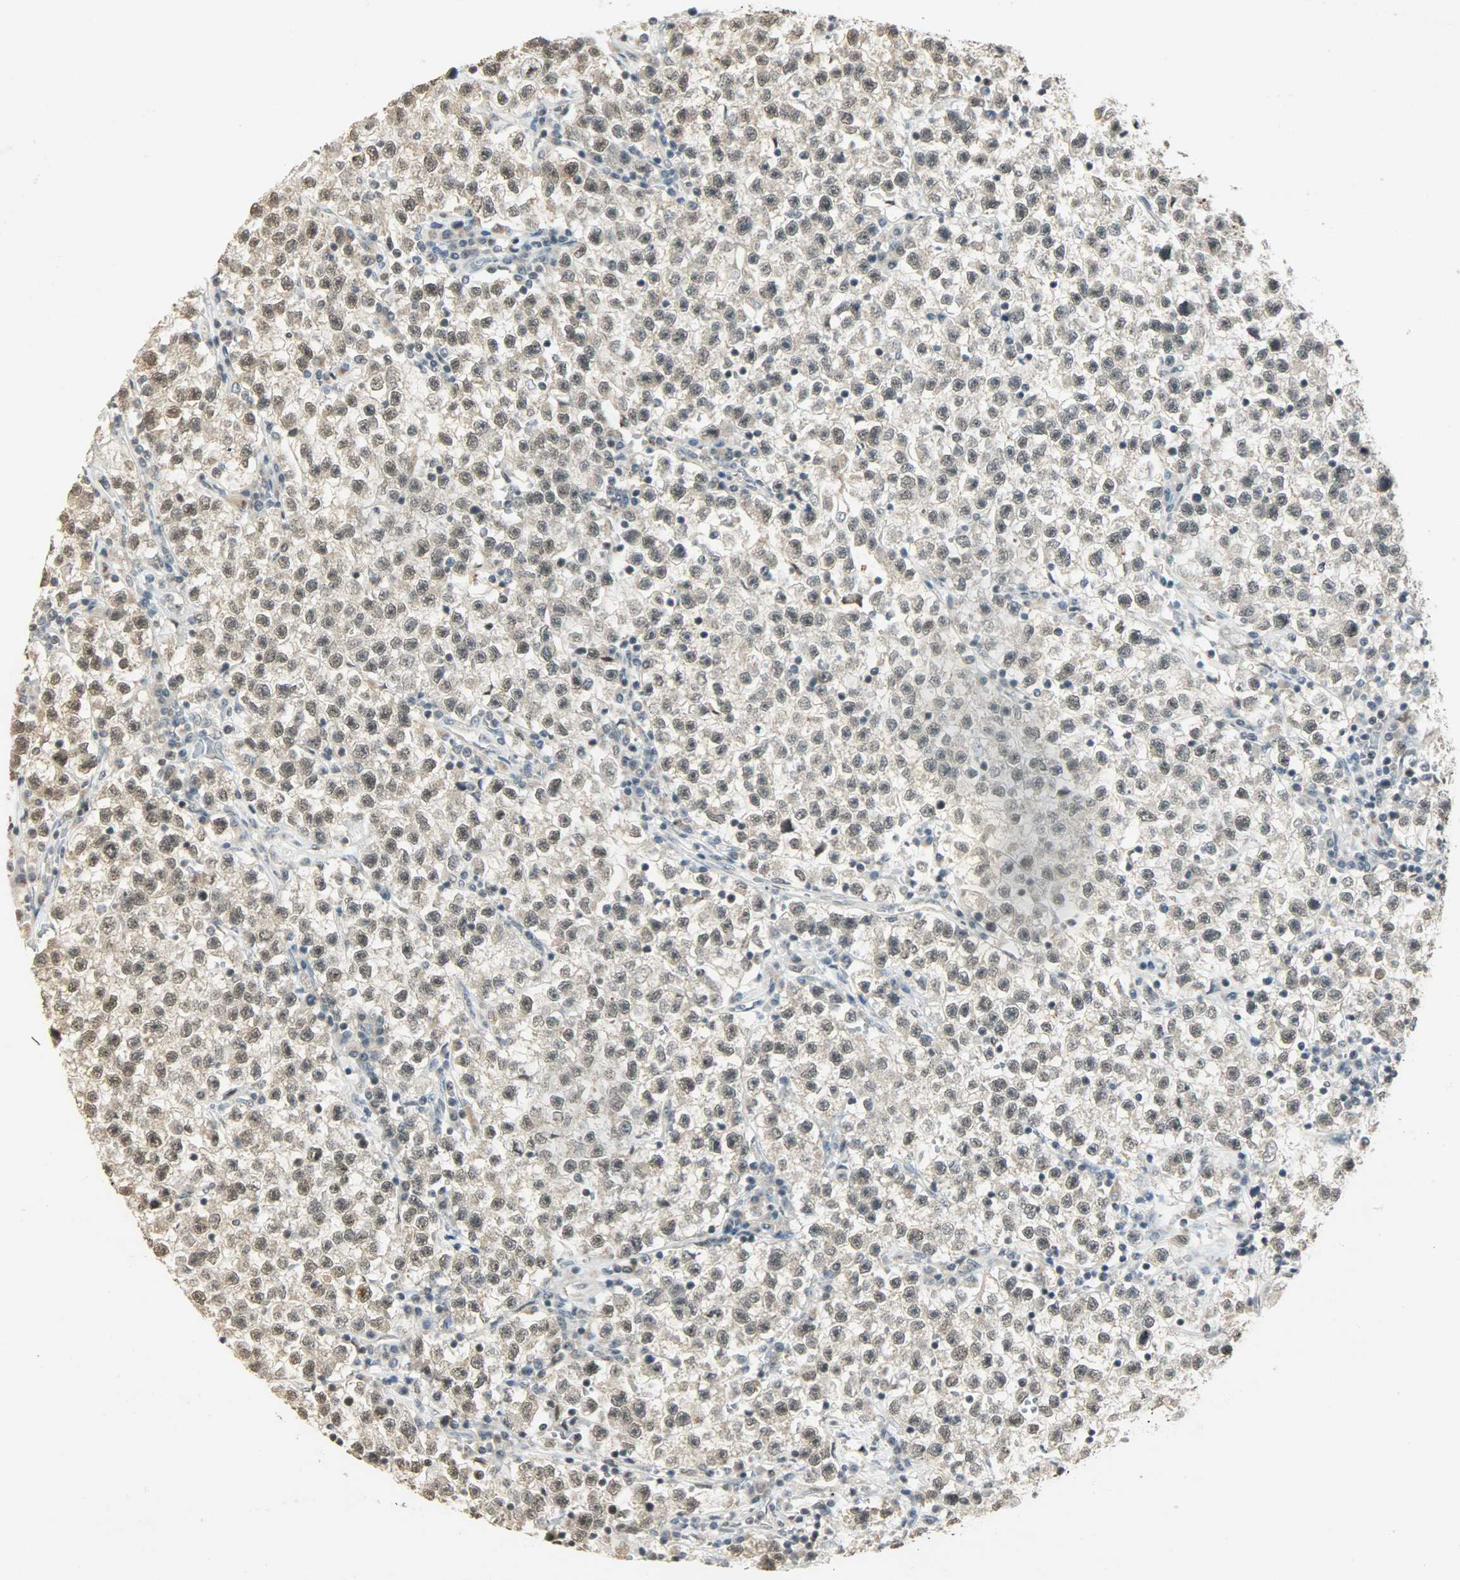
{"staining": {"intensity": "weak", "quantity": "25%-75%", "location": "nuclear"}, "tissue": "testis cancer", "cell_type": "Tumor cells", "image_type": "cancer", "snomed": [{"axis": "morphology", "description": "Seminoma, NOS"}, {"axis": "topography", "description": "Testis"}], "caption": "Testis seminoma was stained to show a protein in brown. There is low levels of weak nuclear expression in about 25%-75% of tumor cells.", "gene": "SMARCA5", "patient": {"sex": "male", "age": 22}}